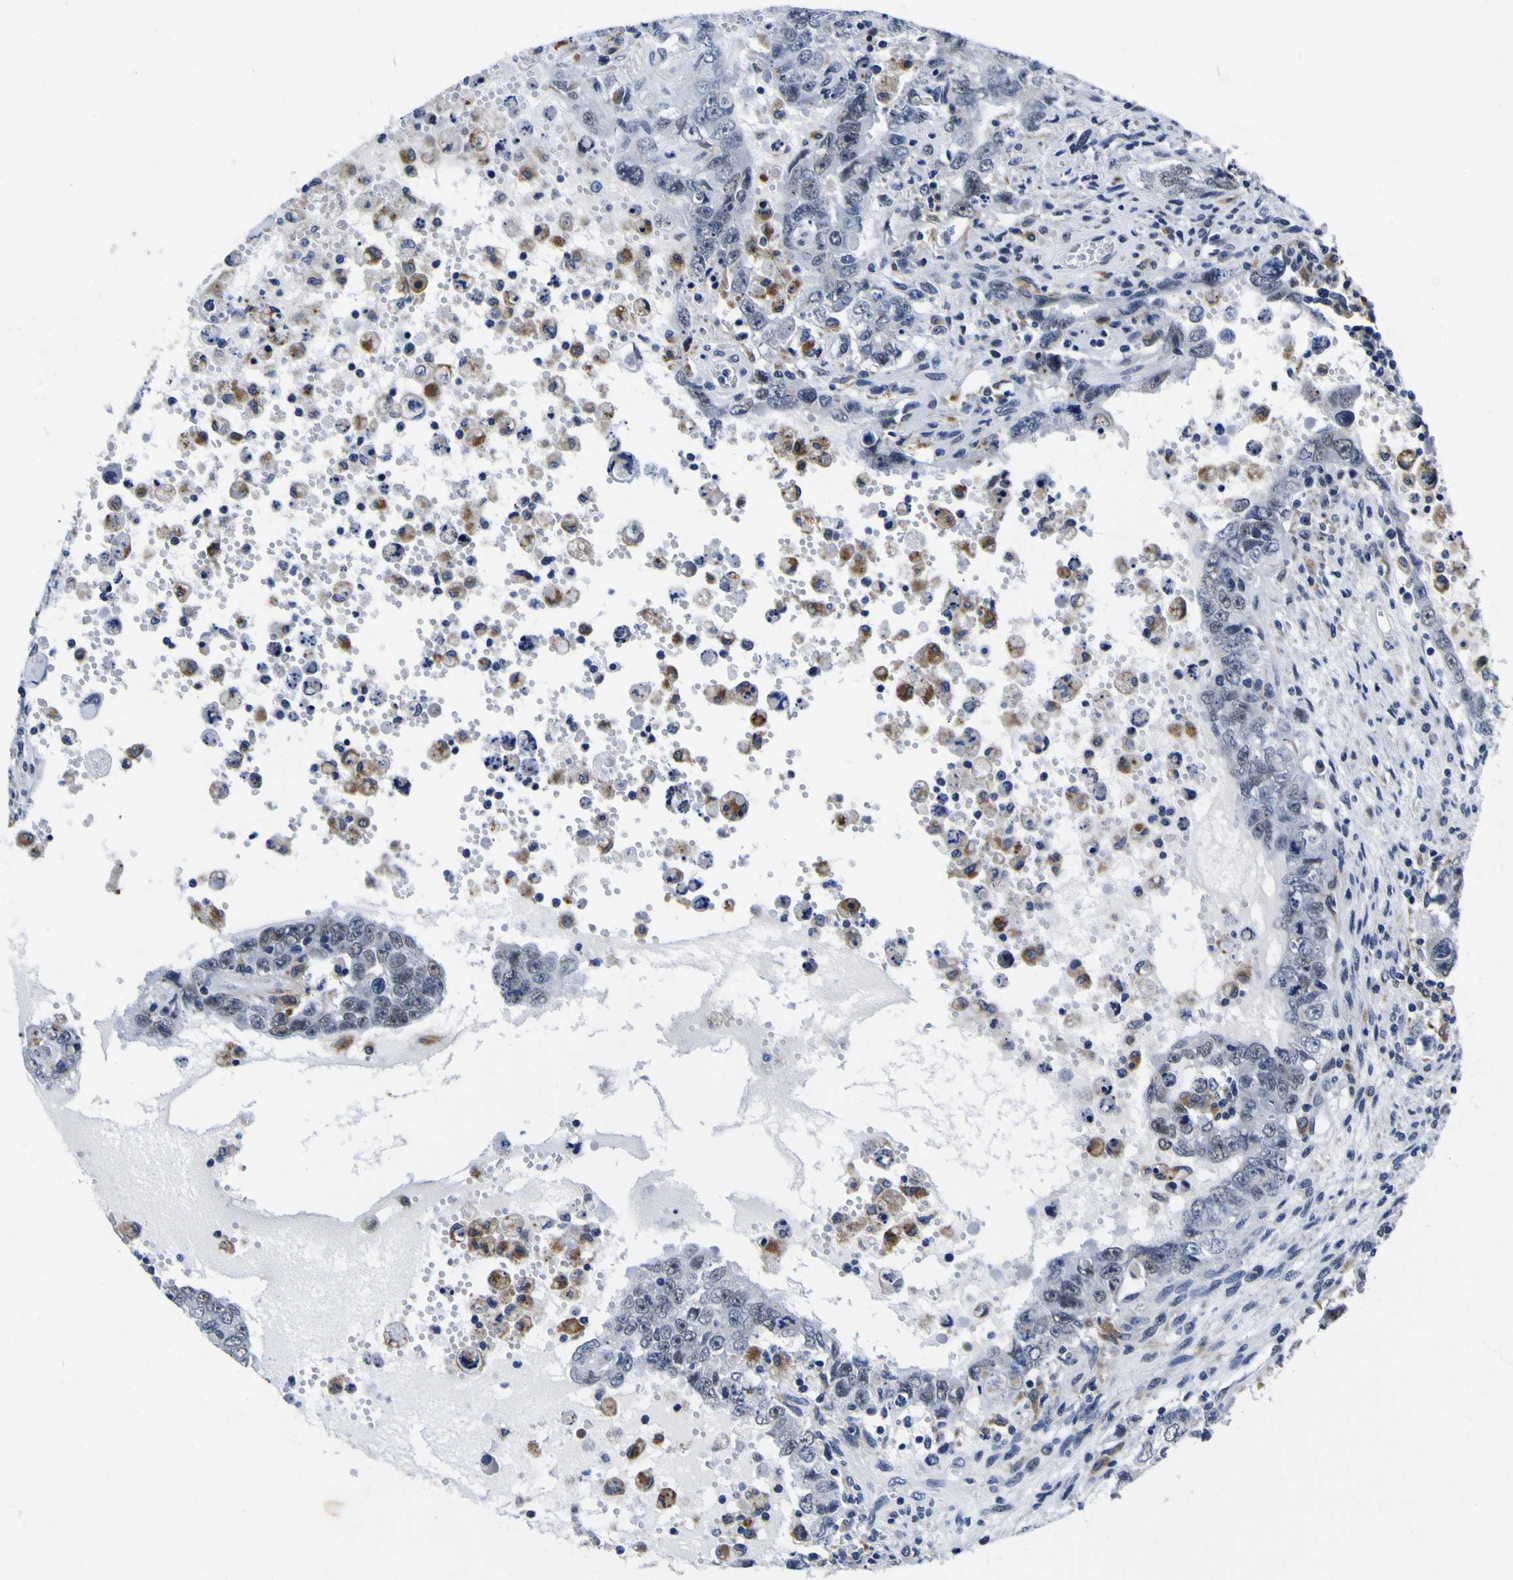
{"staining": {"intensity": "negative", "quantity": "none", "location": "none"}, "tissue": "testis cancer", "cell_type": "Tumor cells", "image_type": "cancer", "snomed": [{"axis": "morphology", "description": "Carcinoma, Embryonal, NOS"}, {"axis": "topography", "description": "Testis"}], "caption": "Immunohistochemistry (IHC) micrograph of human embryonal carcinoma (testis) stained for a protein (brown), which demonstrates no expression in tumor cells.", "gene": "IGFLR1", "patient": {"sex": "male", "age": 26}}